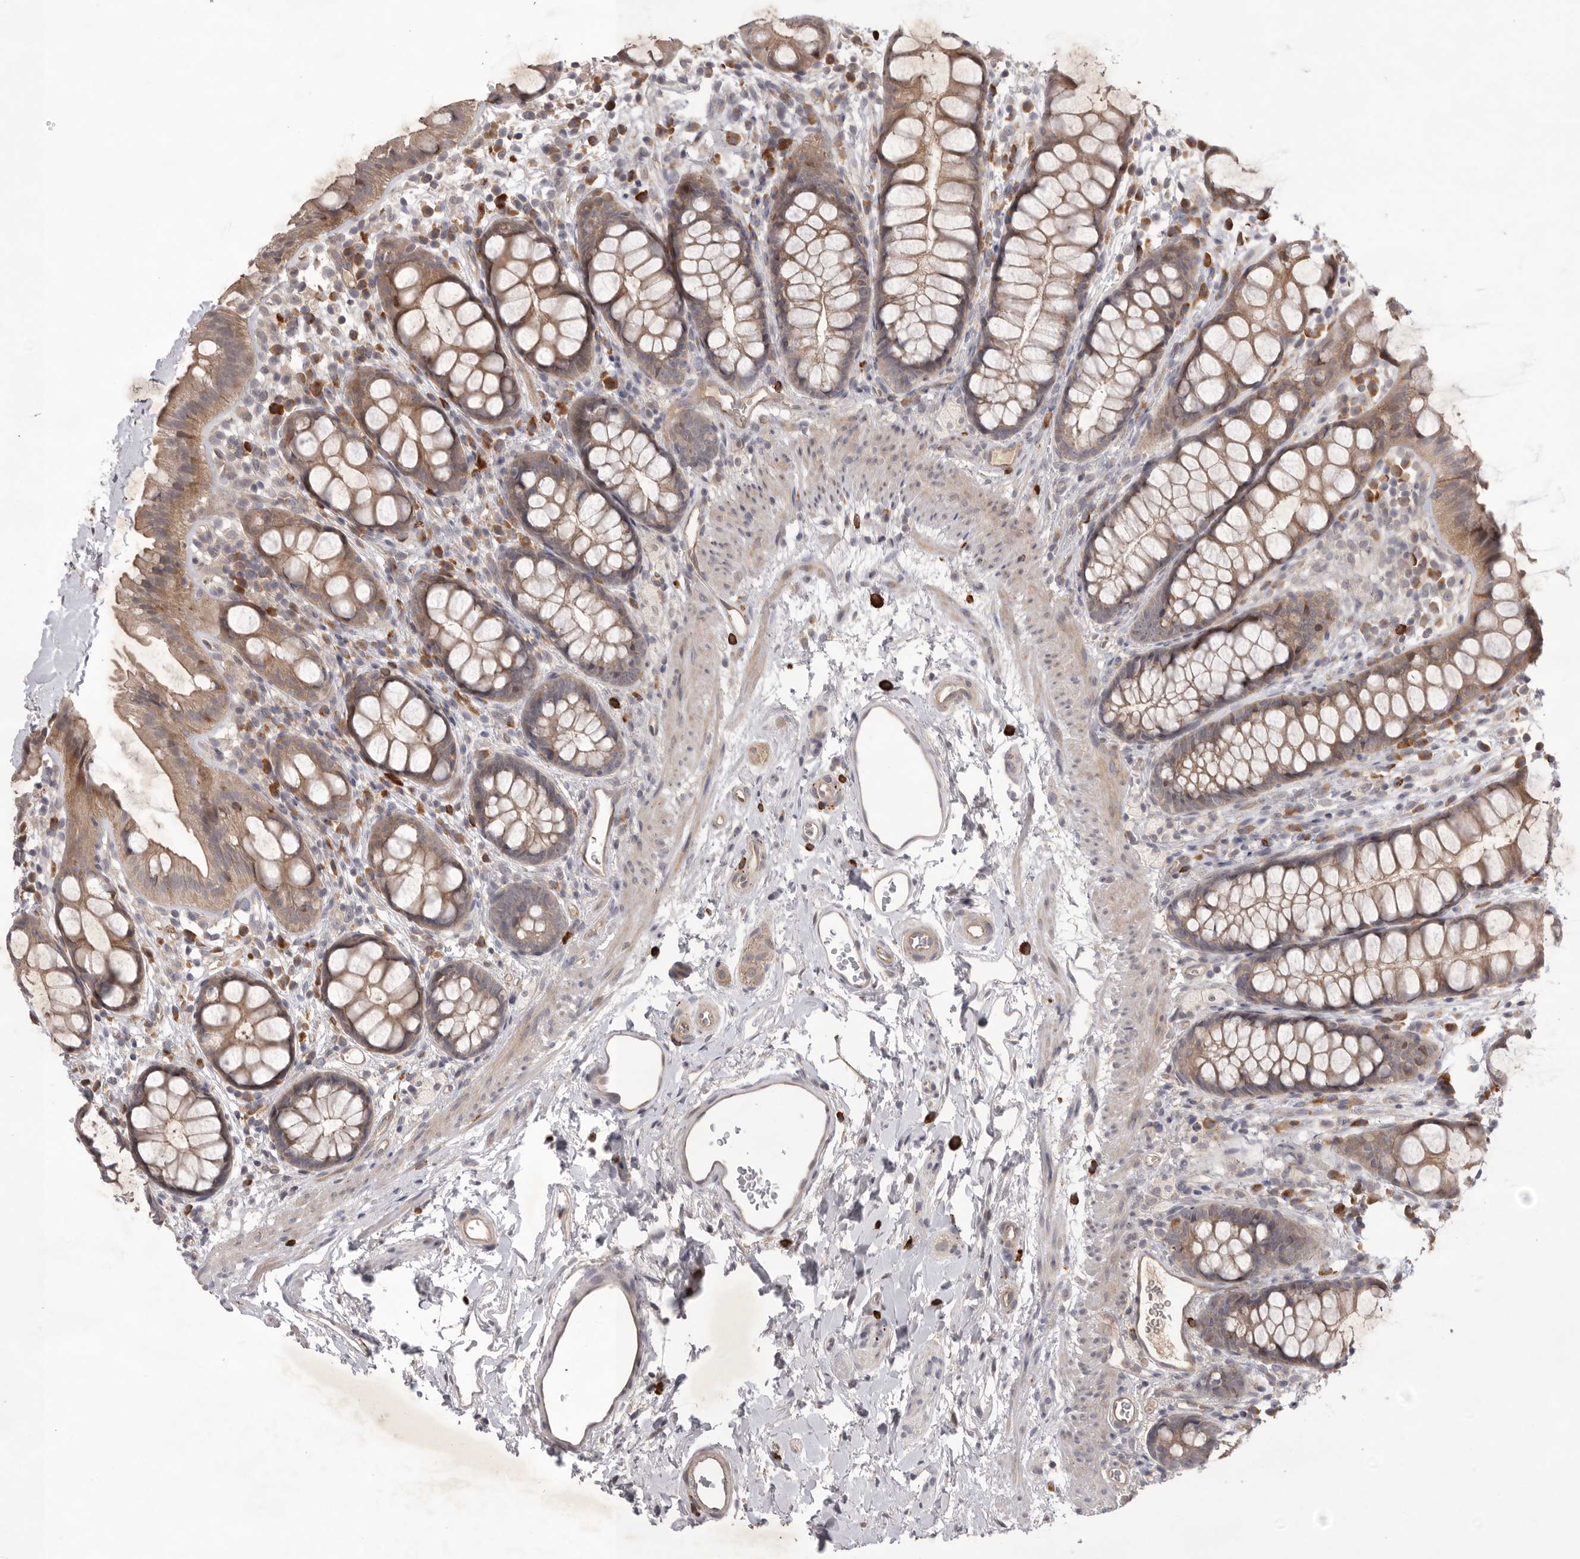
{"staining": {"intensity": "moderate", "quantity": ">75%", "location": "cytoplasmic/membranous"}, "tissue": "rectum", "cell_type": "Glandular cells", "image_type": "normal", "snomed": [{"axis": "morphology", "description": "Normal tissue, NOS"}, {"axis": "topography", "description": "Rectum"}], "caption": "This photomicrograph reveals normal rectum stained with IHC to label a protein in brown. The cytoplasmic/membranous of glandular cells show moderate positivity for the protein. Nuclei are counter-stained blue.", "gene": "NRCAM", "patient": {"sex": "female", "age": 65}}